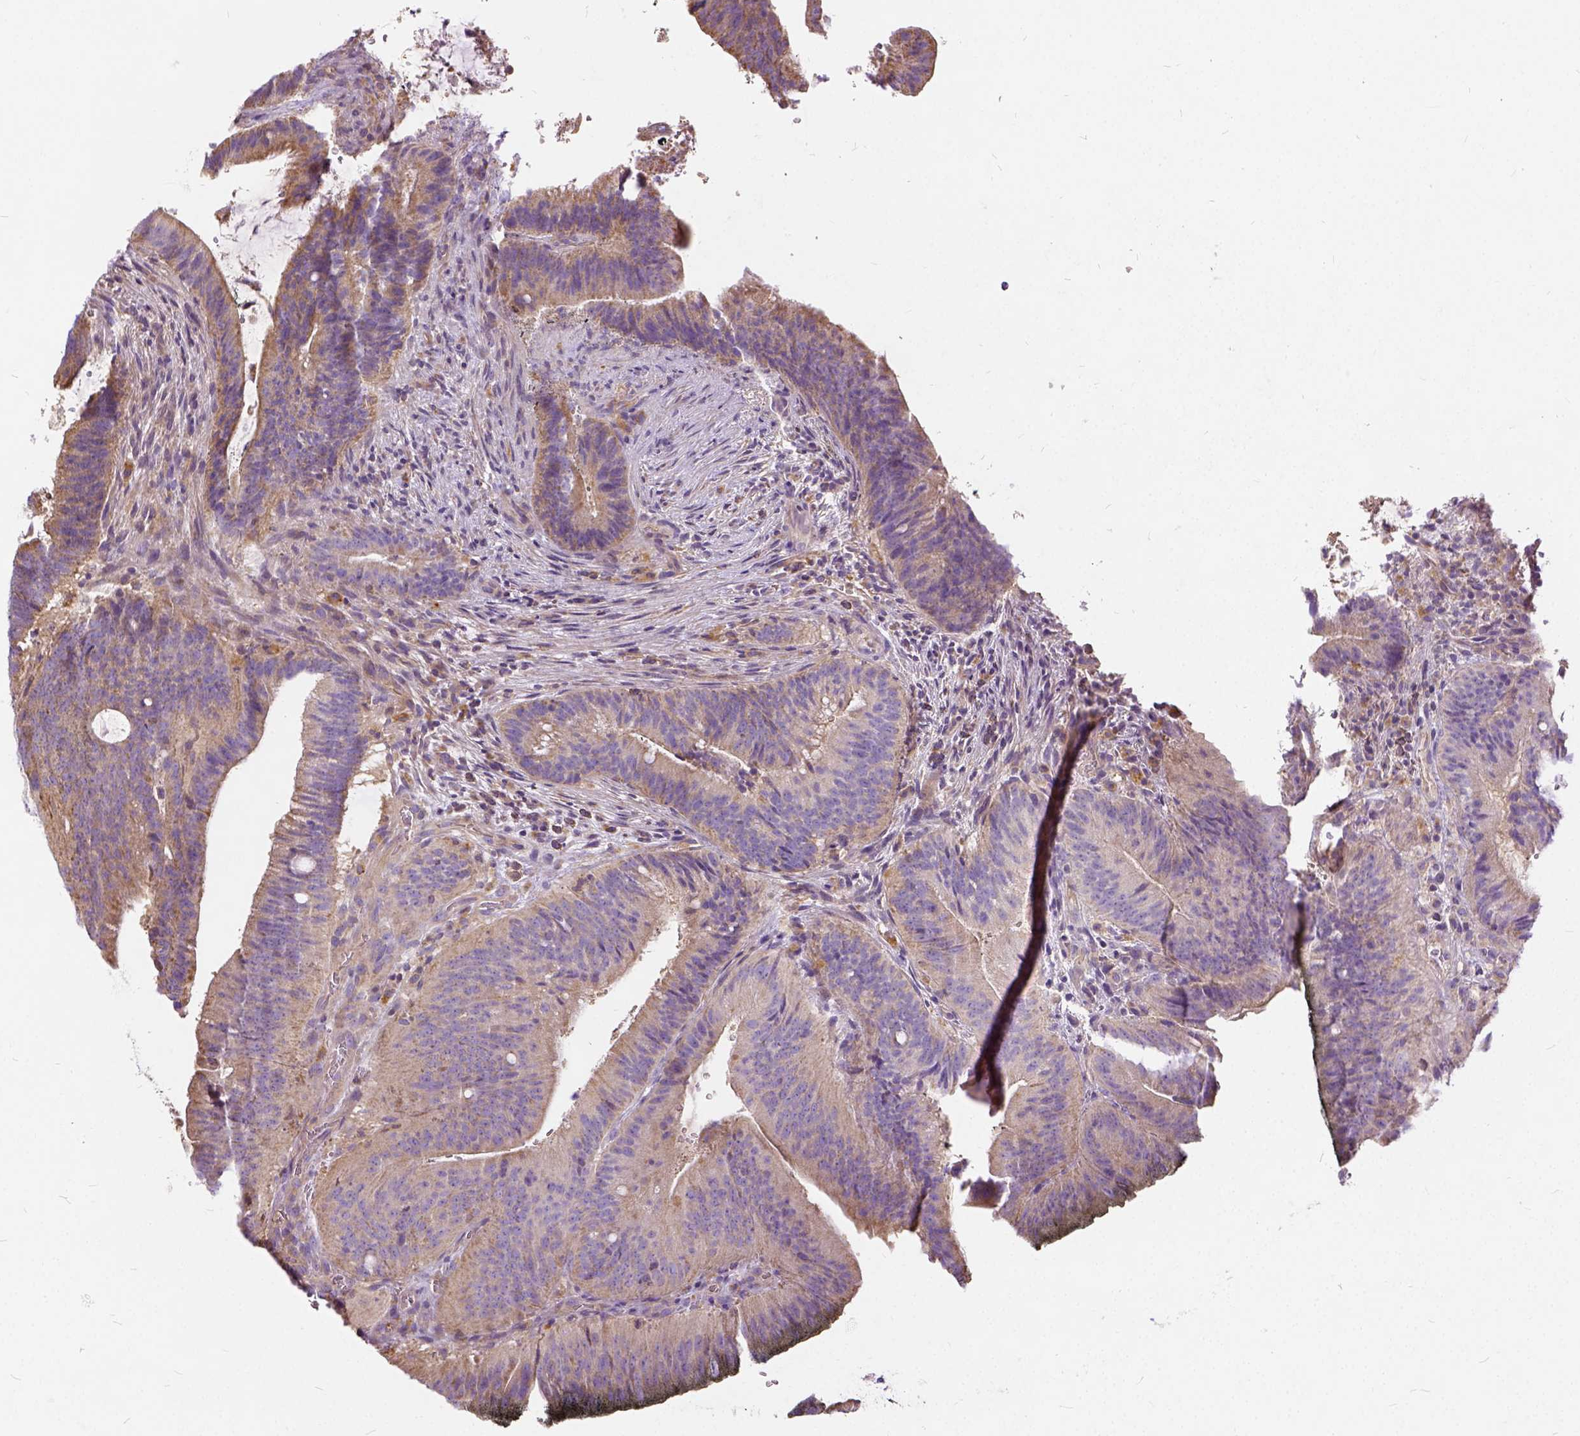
{"staining": {"intensity": "weak", "quantity": "25%-75%", "location": "cytoplasmic/membranous"}, "tissue": "colorectal cancer", "cell_type": "Tumor cells", "image_type": "cancer", "snomed": [{"axis": "morphology", "description": "Adenocarcinoma, NOS"}, {"axis": "topography", "description": "Colon"}], "caption": "Tumor cells reveal low levels of weak cytoplasmic/membranous positivity in approximately 25%-75% of cells in adenocarcinoma (colorectal).", "gene": "CADM4", "patient": {"sex": "female", "age": 43}}